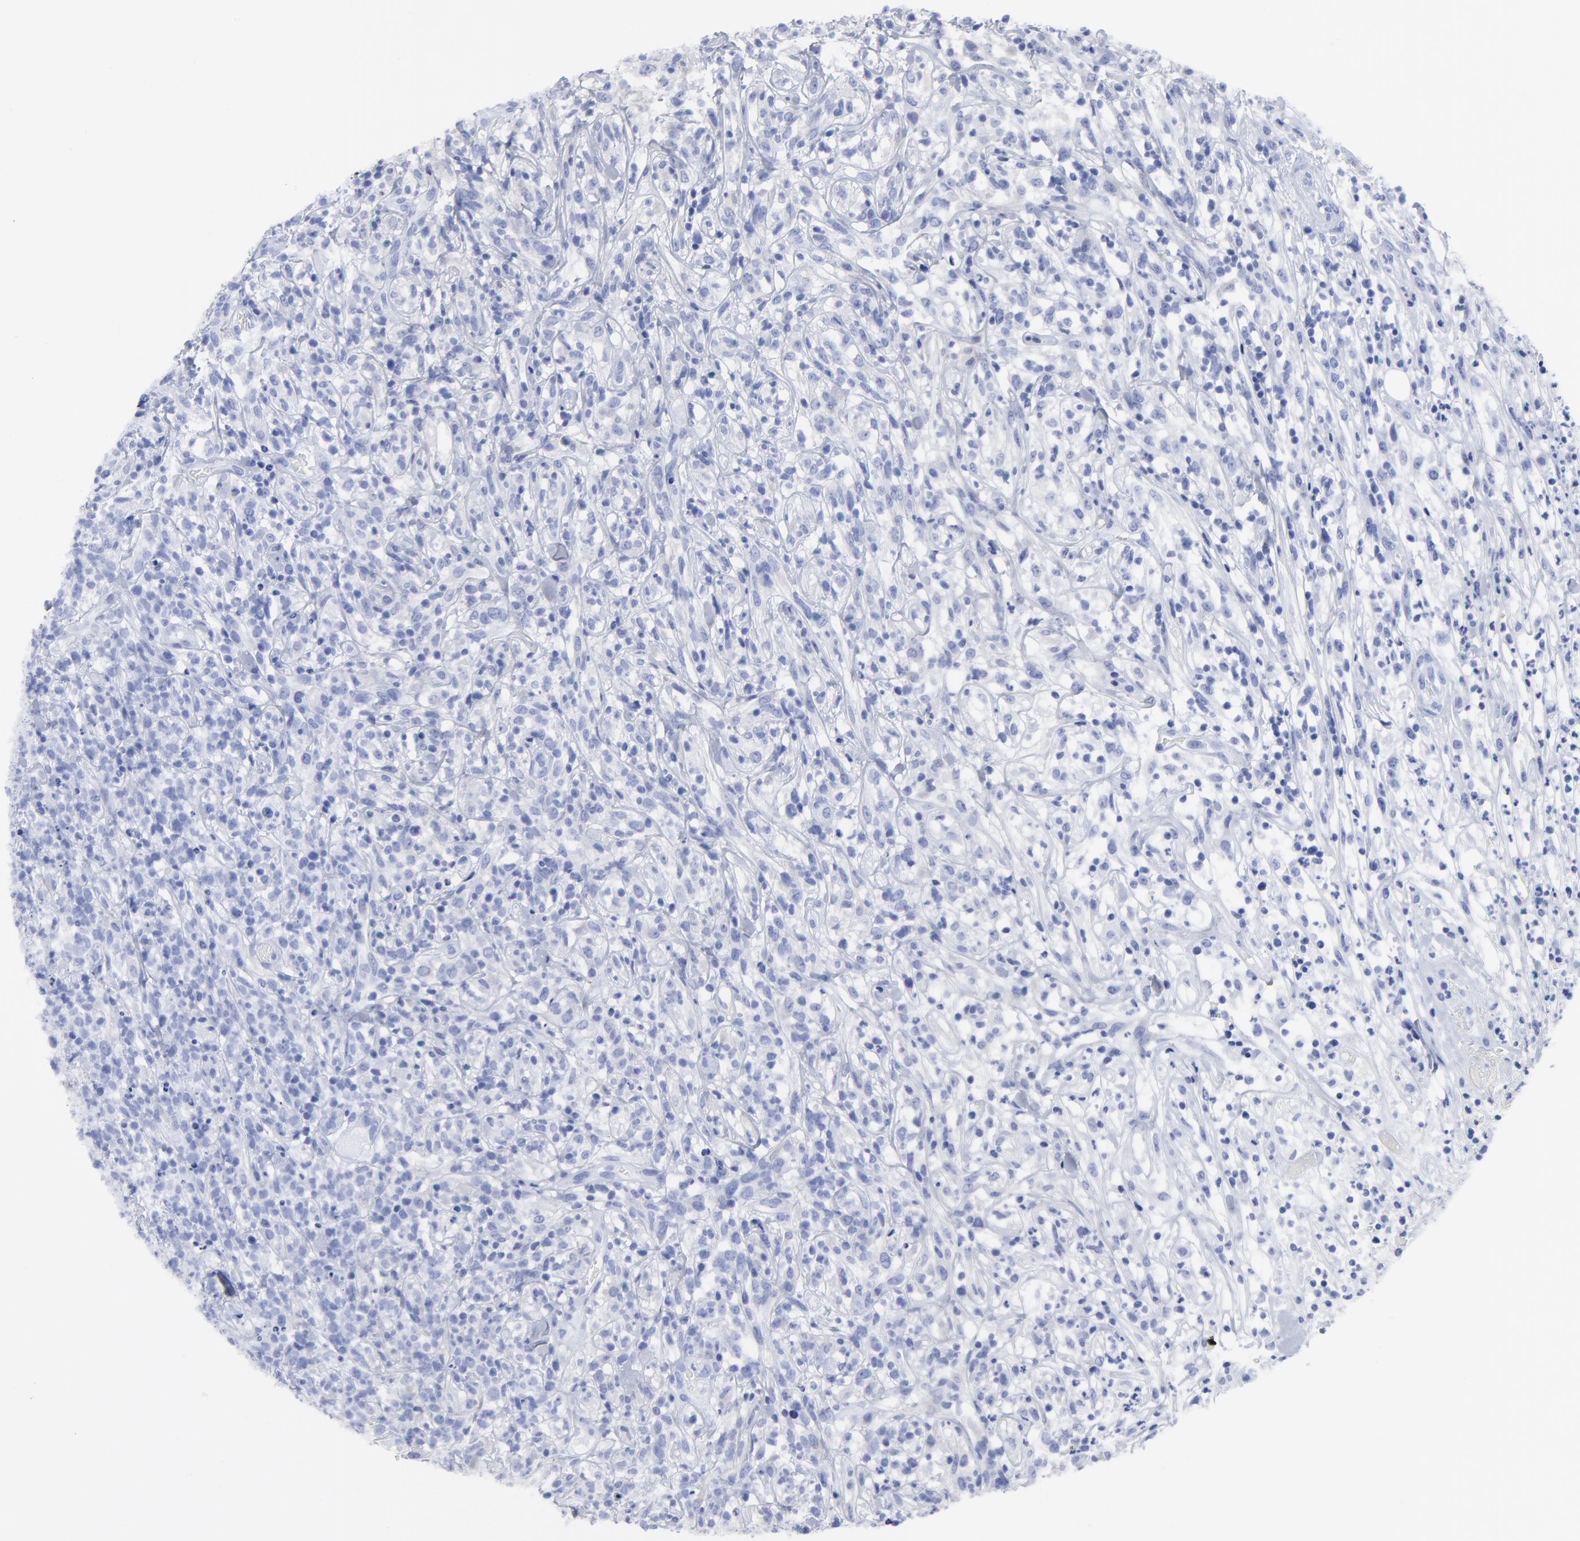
{"staining": {"intensity": "negative", "quantity": "none", "location": "none"}, "tissue": "lymphoma", "cell_type": "Tumor cells", "image_type": "cancer", "snomed": [{"axis": "morphology", "description": "Malignant lymphoma, non-Hodgkin's type, High grade"}, {"axis": "topography", "description": "Lymph node"}], "caption": "Image shows no significant protein staining in tumor cells of malignant lymphoma, non-Hodgkin's type (high-grade). (IHC, brightfield microscopy, high magnification).", "gene": "DCN", "patient": {"sex": "female", "age": 73}}